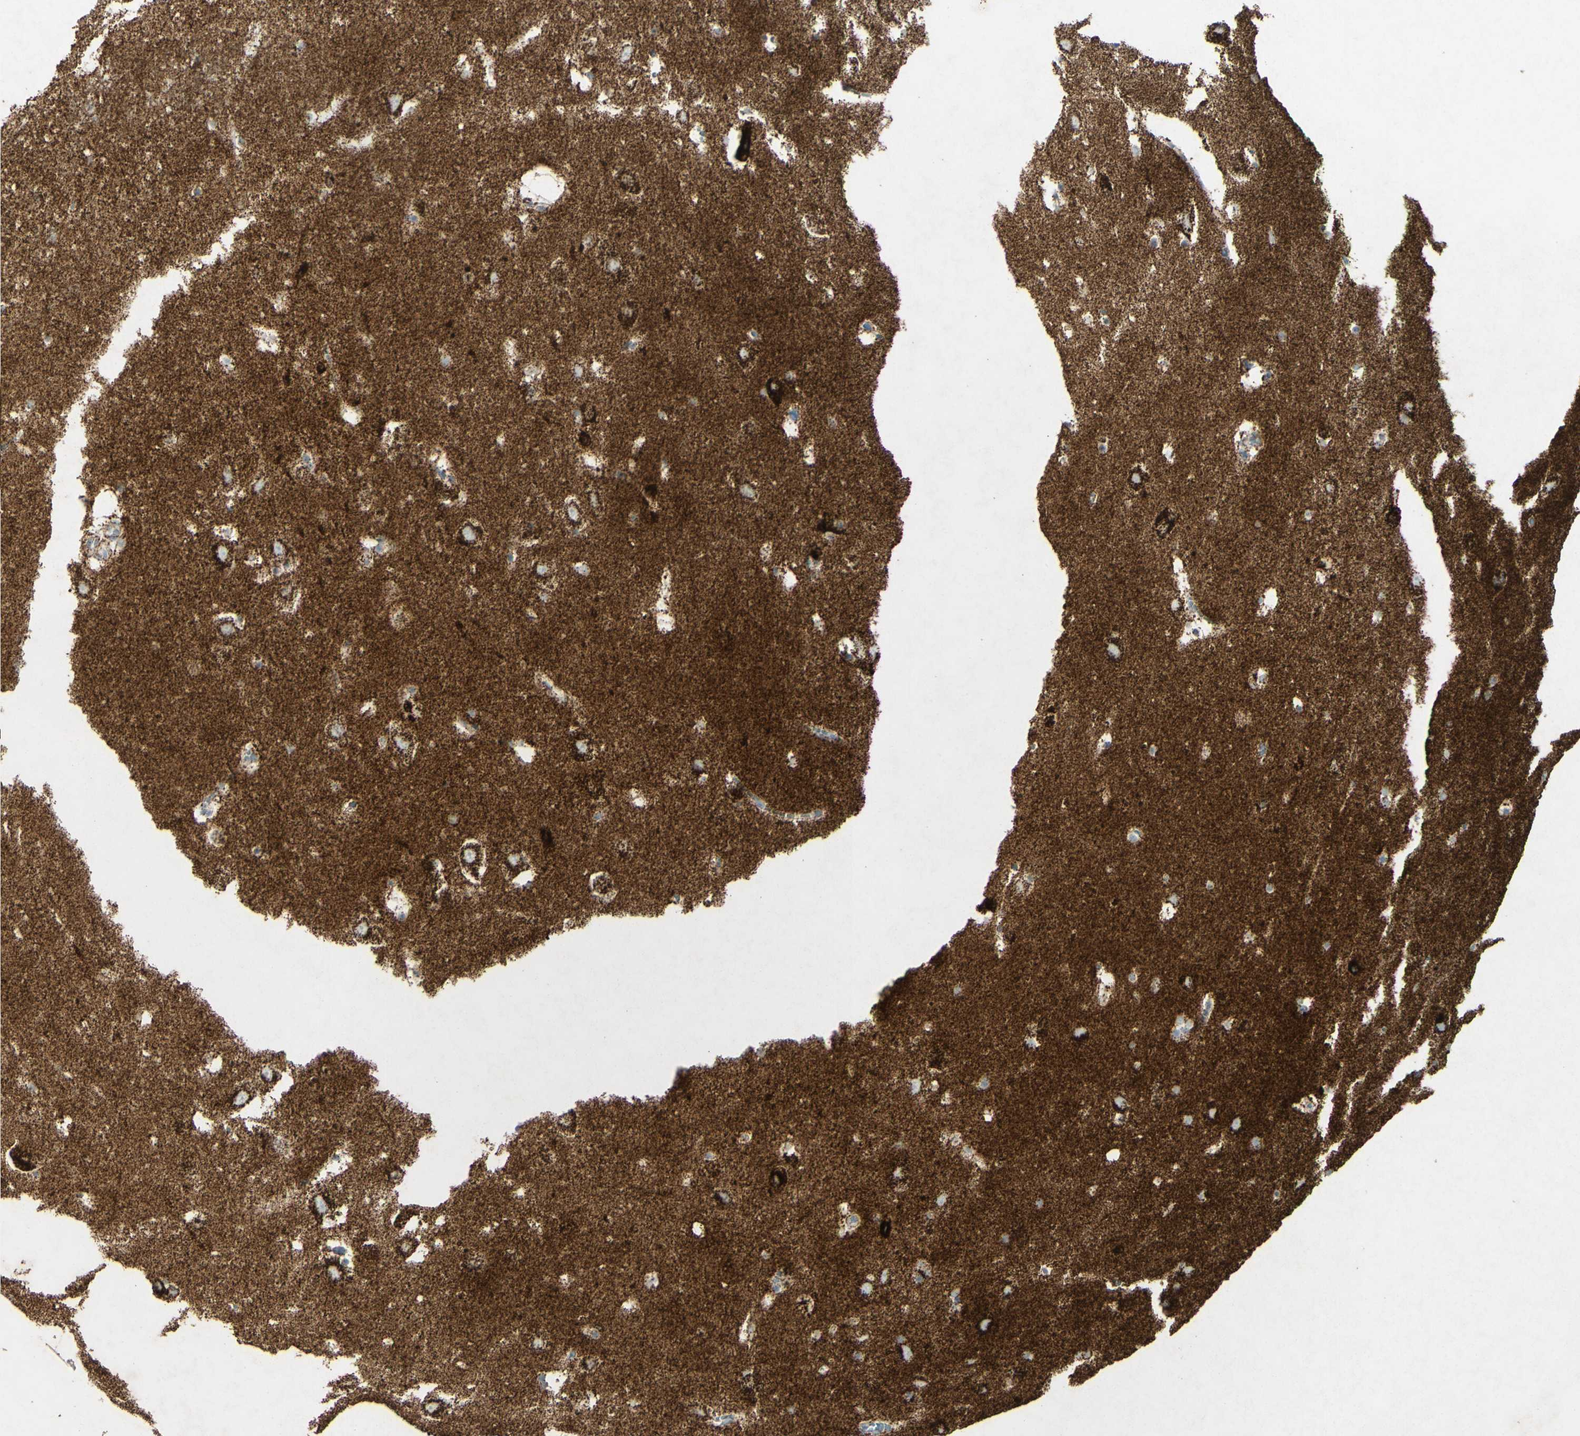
{"staining": {"intensity": "weak", "quantity": "25%-75%", "location": "cytoplasmic/membranous"}, "tissue": "hippocampus", "cell_type": "Glial cells", "image_type": "normal", "snomed": [{"axis": "morphology", "description": "Normal tissue, NOS"}, {"axis": "topography", "description": "Hippocampus"}], "caption": "Weak cytoplasmic/membranous protein positivity is seen in approximately 25%-75% of glial cells in hippocampus. Immunohistochemistry (ihc) stains the protein of interest in brown and the nuclei are stained blue.", "gene": "OXCT1", "patient": {"sex": "male", "age": 45}}